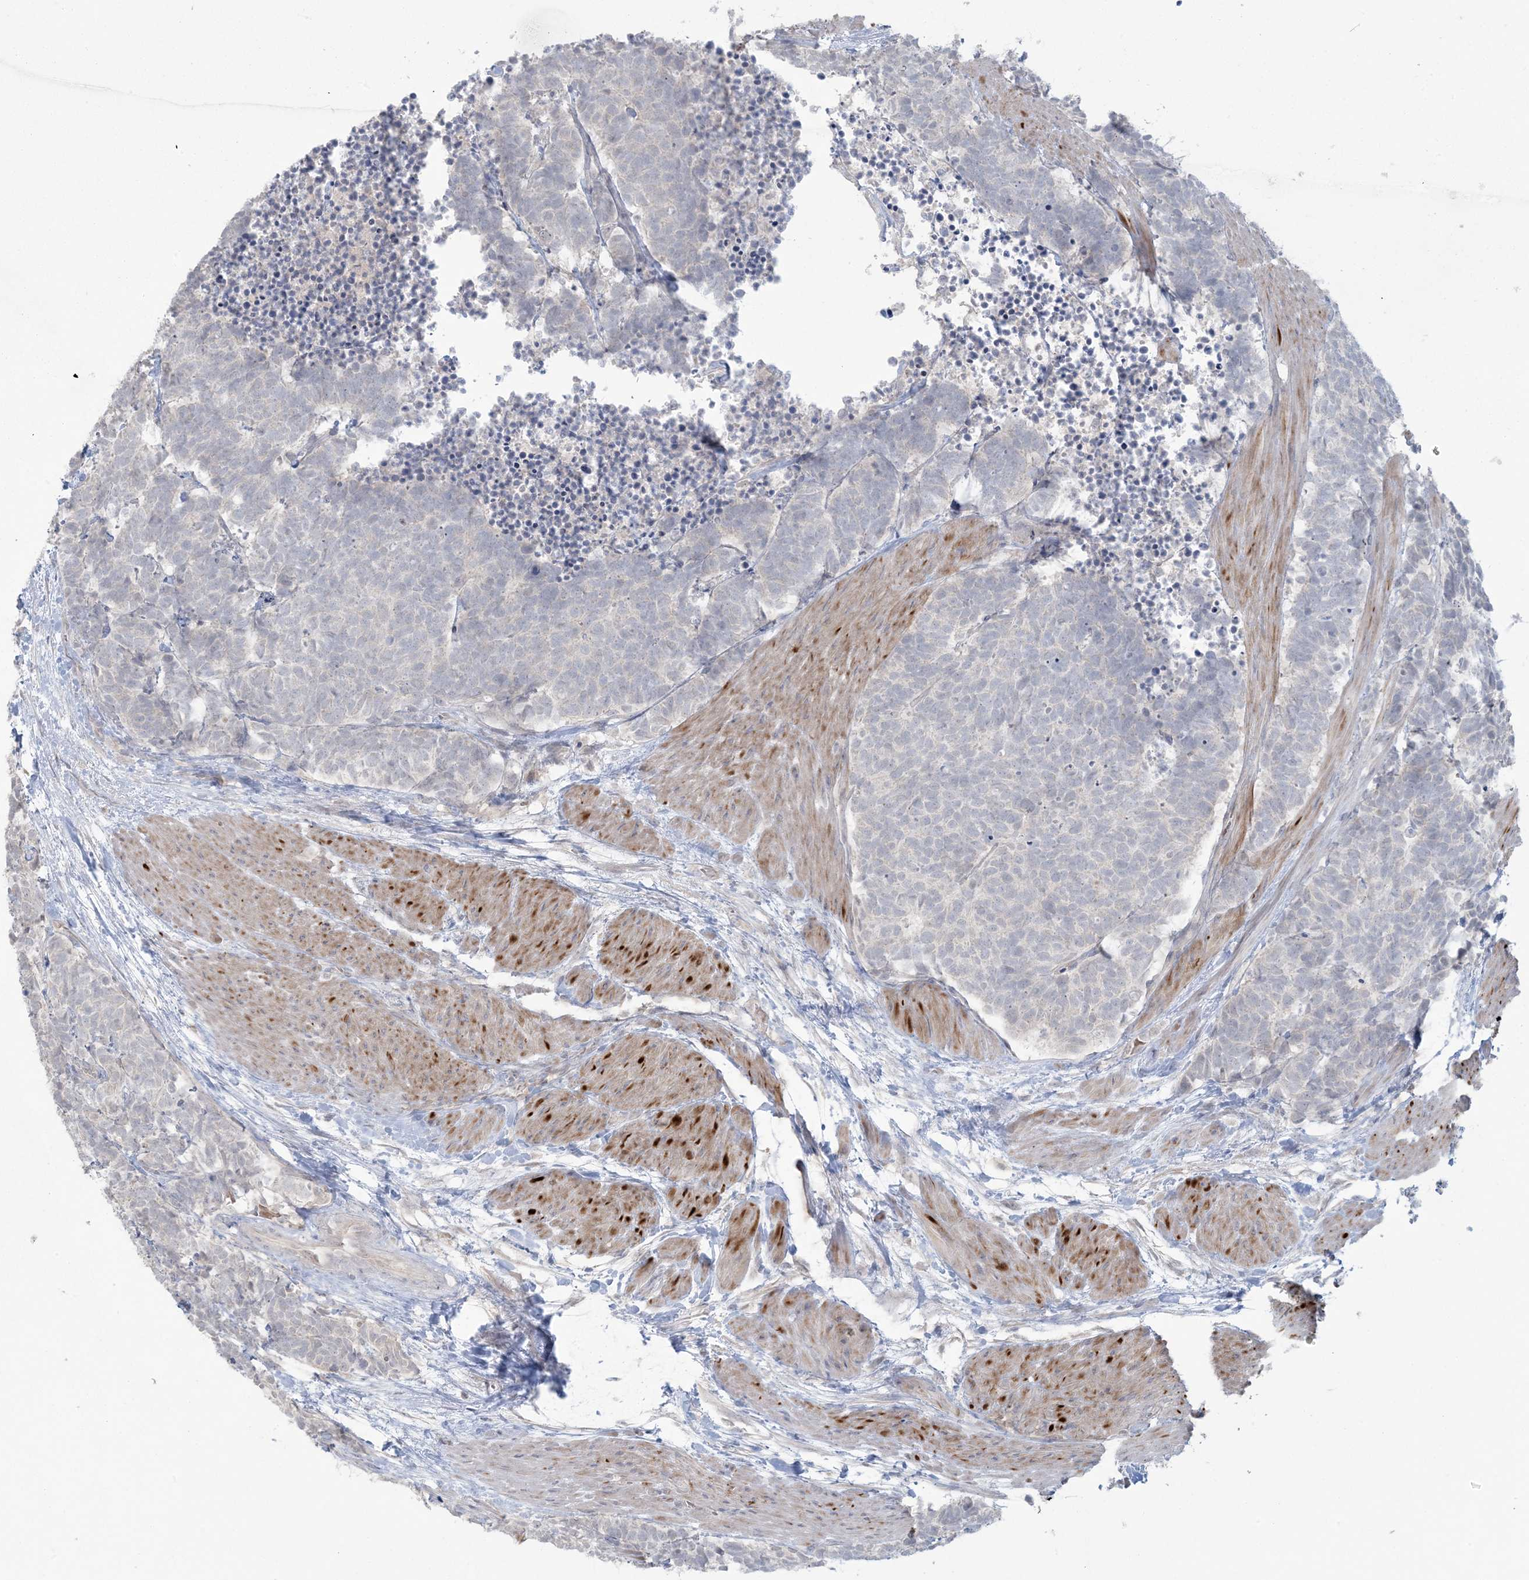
{"staining": {"intensity": "negative", "quantity": "none", "location": "none"}, "tissue": "carcinoid", "cell_type": "Tumor cells", "image_type": "cancer", "snomed": [{"axis": "morphology", "description": "Carcinoma, NOS"}, {"axis": "morphology", "description": "Carcinoid, malignant, NOS"}, {"axis": "topography", "description": "Urinary bladder"}], "caption": "Immunohistochemistry (IHC) histopathology image of human carcinoma stained for a protein (brown), which exhibits no positivity in tumor cells.", "gene": "NRBP2", "patient": {"sex": "male", "age": 57}}